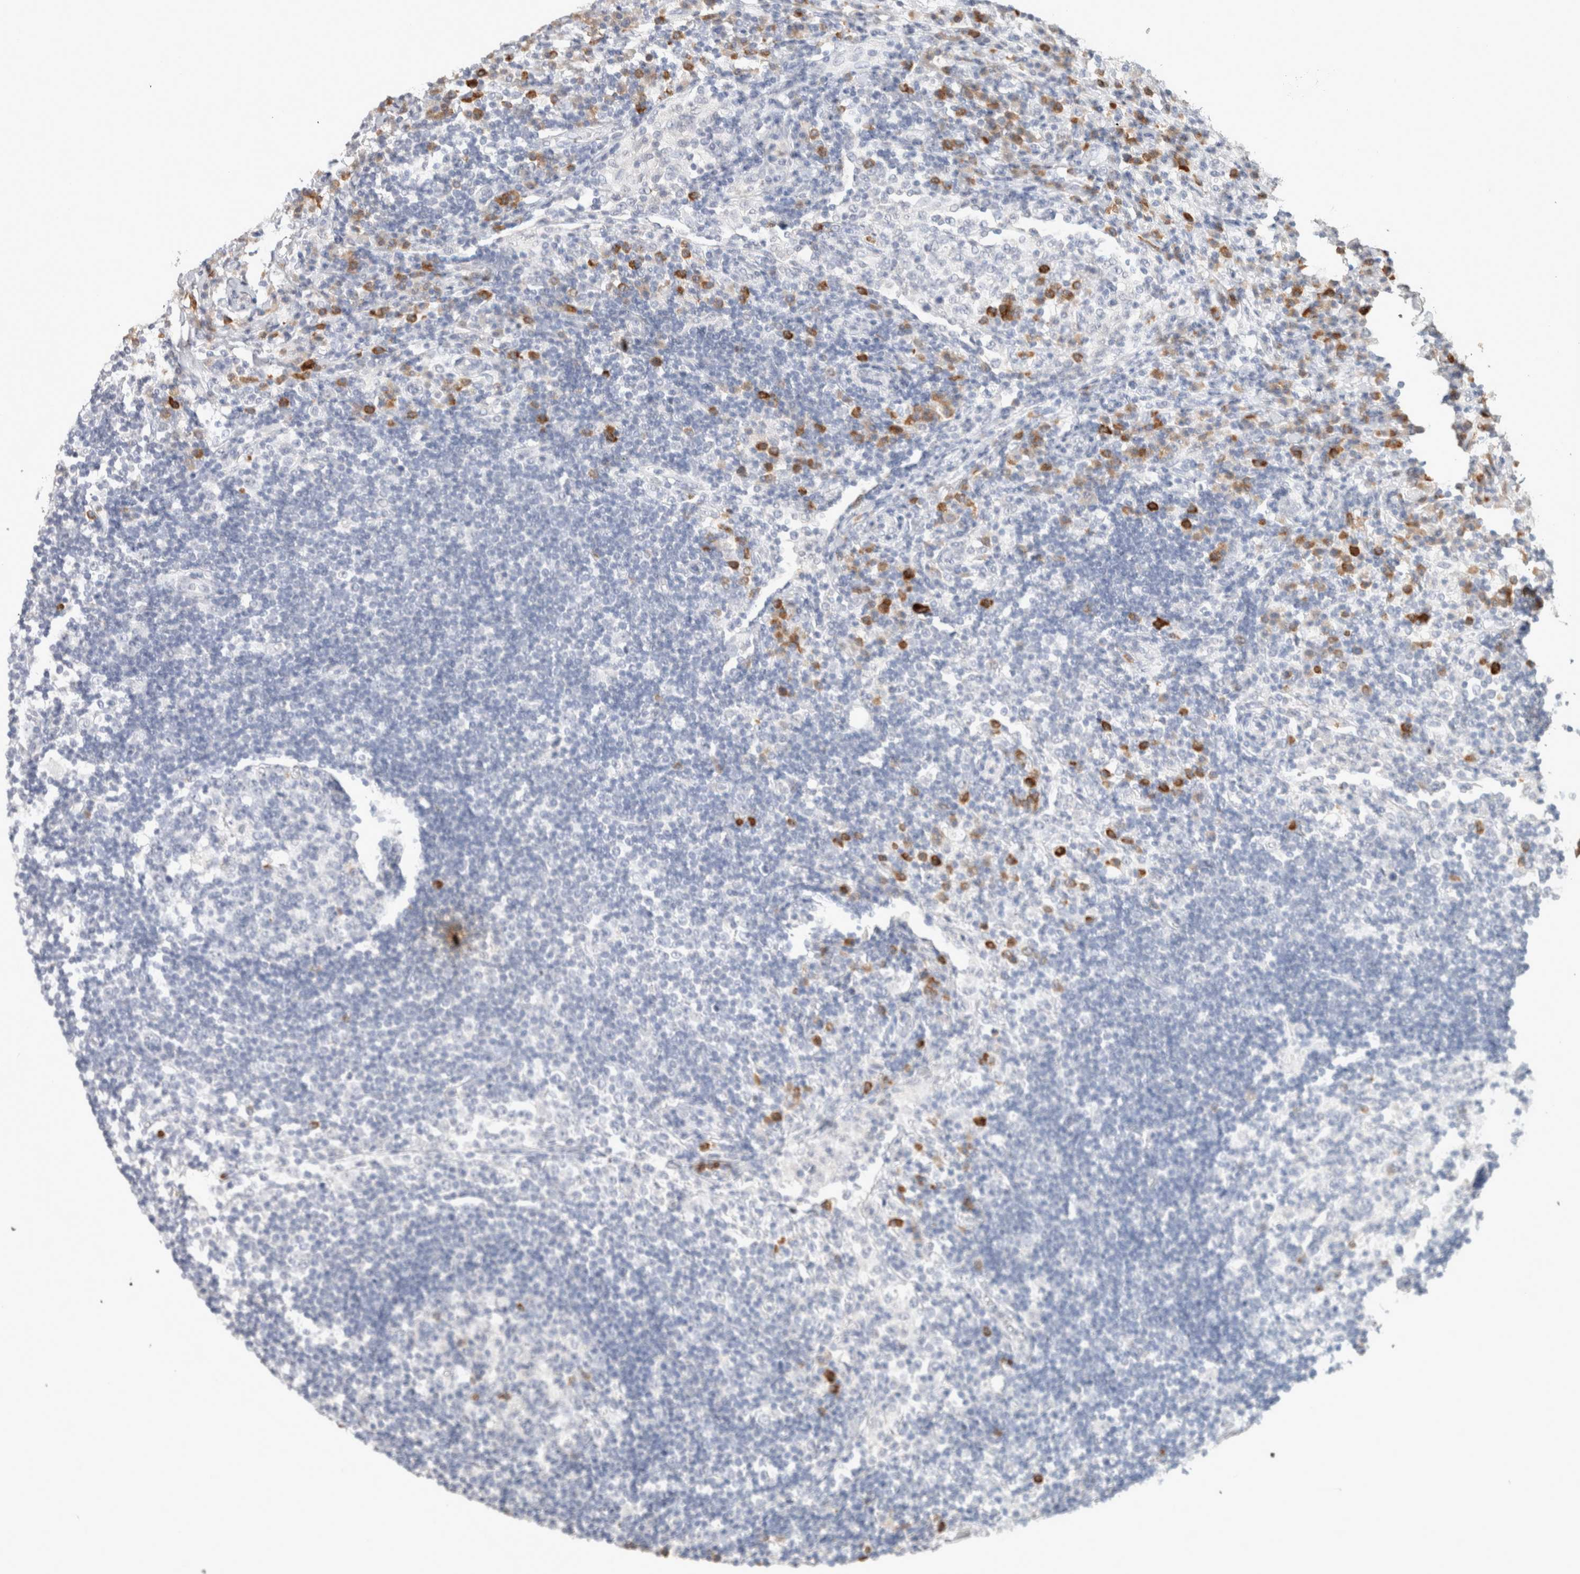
{"staining": {"intensity": "strong", "quantity": "<25%", "location": "cytoplasmic/membranous"}, "tissue": "lymph node", "cell_type": "Germinal center cells", "image_type": "normal", "snomed": [{"axis": "morphology", "description": "Normal tissue, NOS"}, {"axis": "topography", "description": "Lymph node"}], "caption": "DAB immunohistochemical staining of normal lymph node reveals strong cytoplasmic/membranous protein expression in approximately <25% of germinal center cells.", "gene": "CD80", "patient": {"sex": "female", "age": 53}}